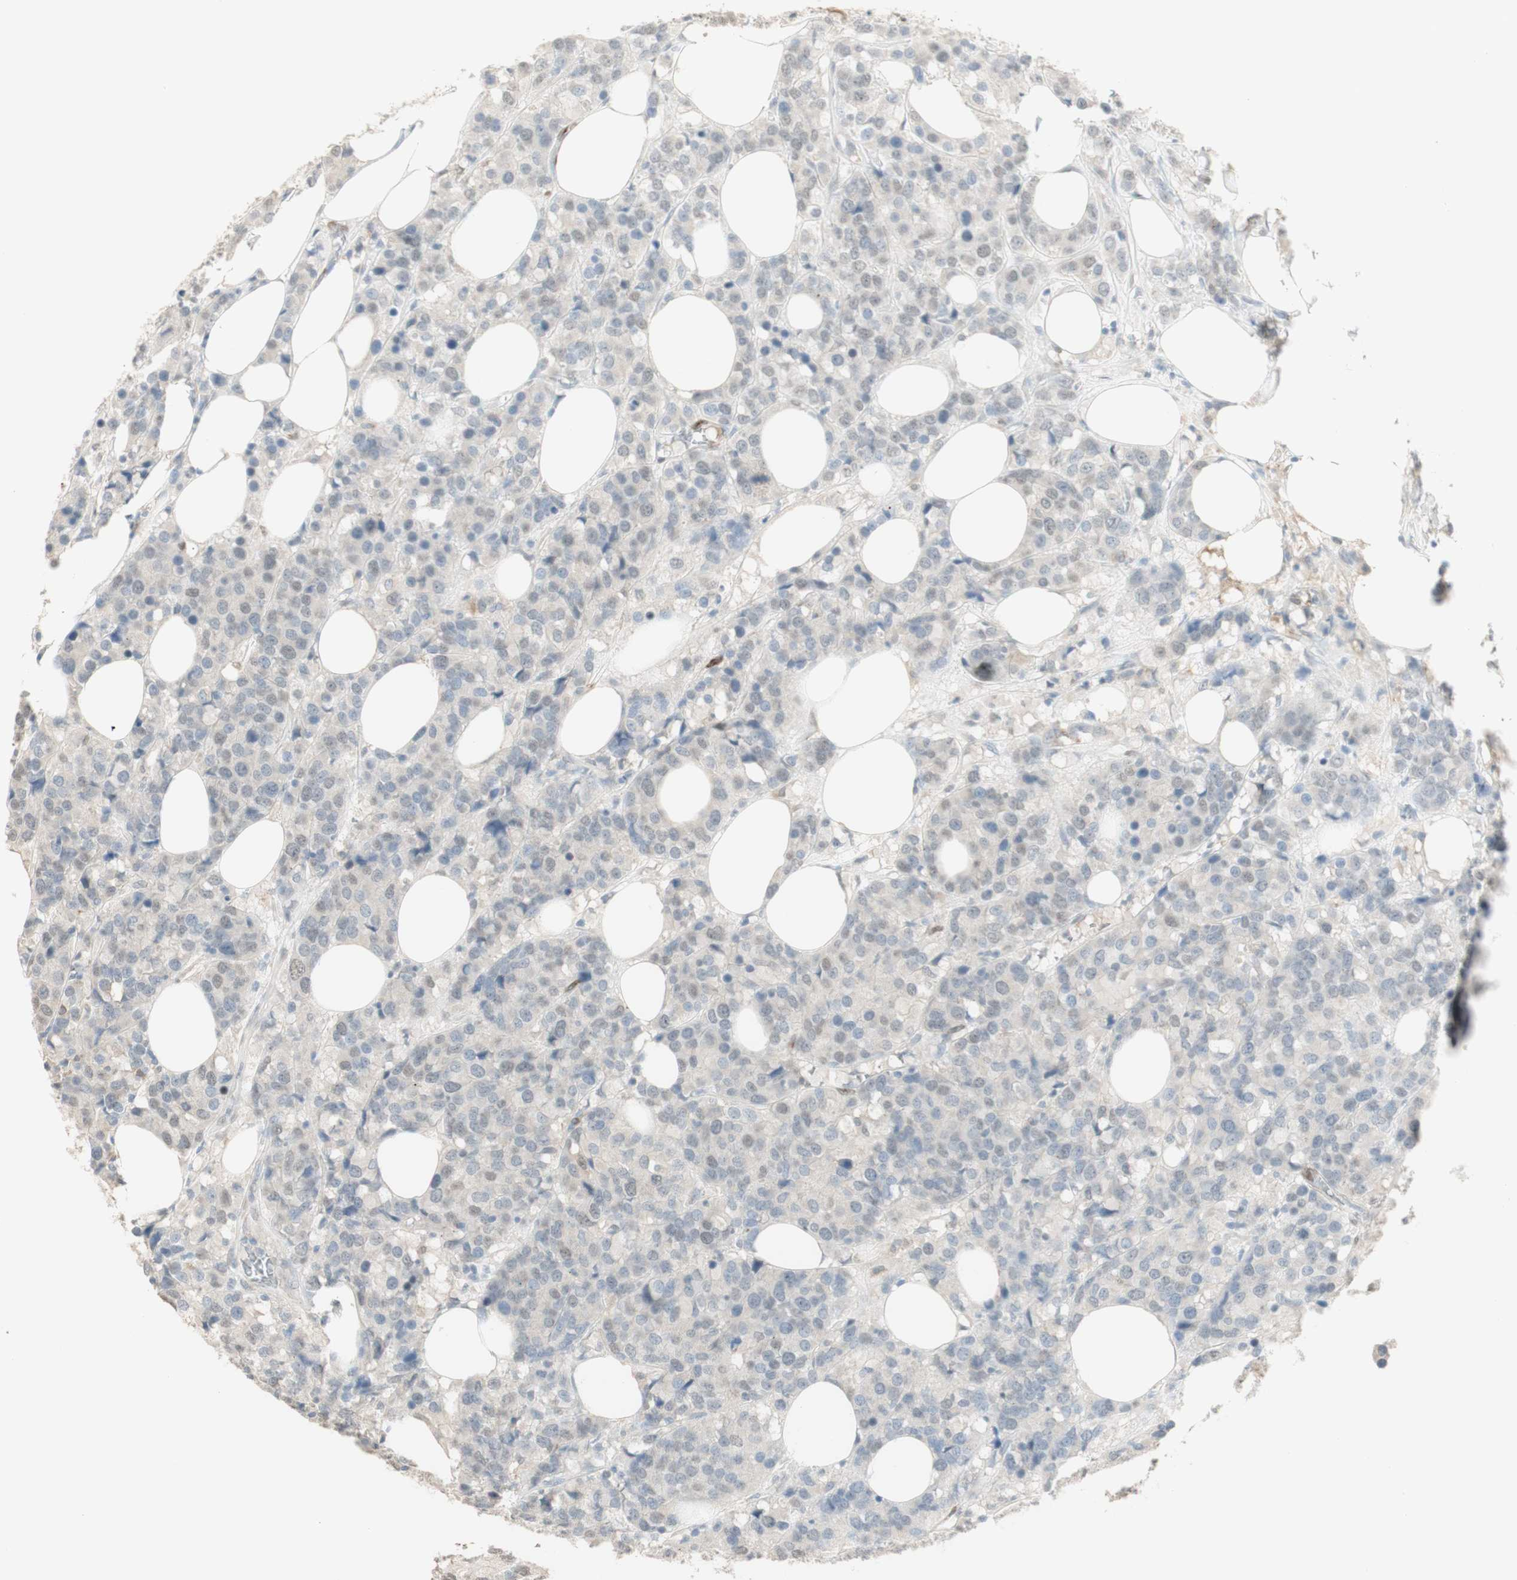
{"staining": {"intensity": "negative", "quantity": "none", "location": "none"}, "tissue": "breast cancer", "cell_type": "Tumor cells", "image_type": "cancer", "snomed": [{"axis": "morphology", "description": "Lobular carcinoma"}, {"axis": "topography", "description": "Breast"}], "caption": "This is a histopathology image of IHC staining of breast cancer, which shows no positivity in tumor cells.", "gene": "MUC3A", "patient": {"sex": "female", "age": 59}}